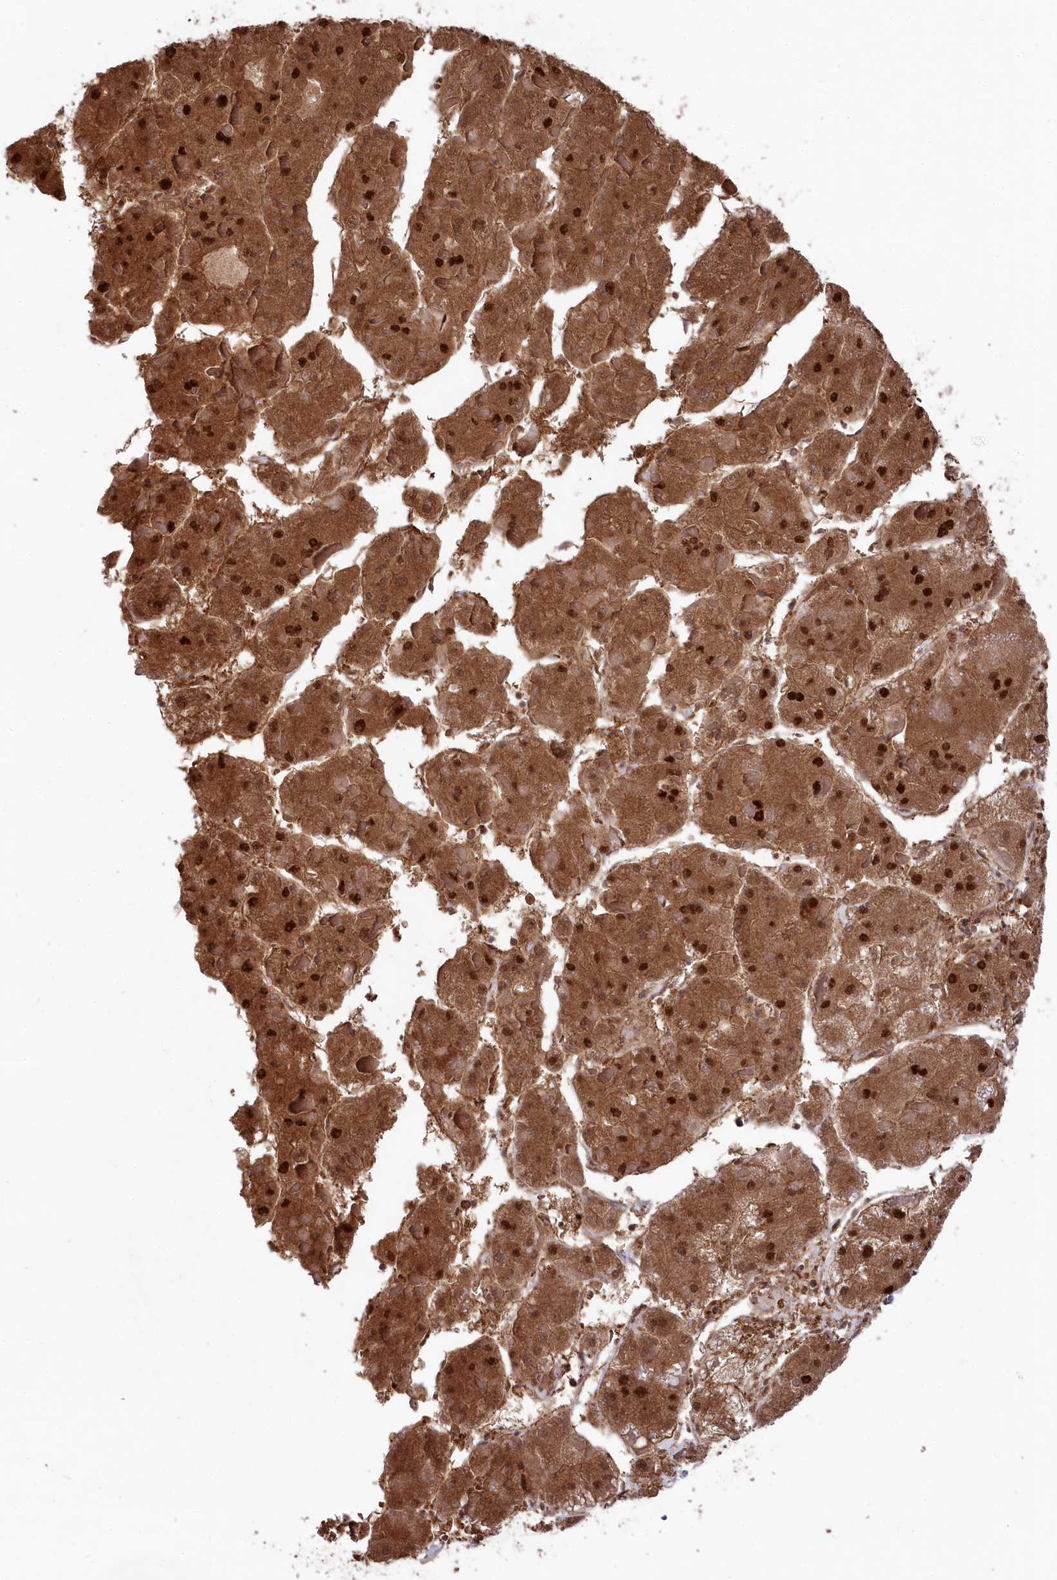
{"staining": {"intensity": "strong", "quantity": ">75%", "location": "cytoplasmic/membranous,nuclear"}, "tissue": "liver cancer", "cell_type": "Tumor cells", "image_type": "cancer", "snomed": [{"axis": "morphology", "description": "Carcinoma, Hepatocellular, NOS"}, {"axis": "topography", "description": "Liver"}], "caption": "A histopathology image of hepatocellular carcinoma (liver) stained for a protein shows strong cytoplasmic/membranous and nuclear brown staining in tumor cells.", "gene": "PSMA1", "patient": {"sex": "female", "age": 73}}